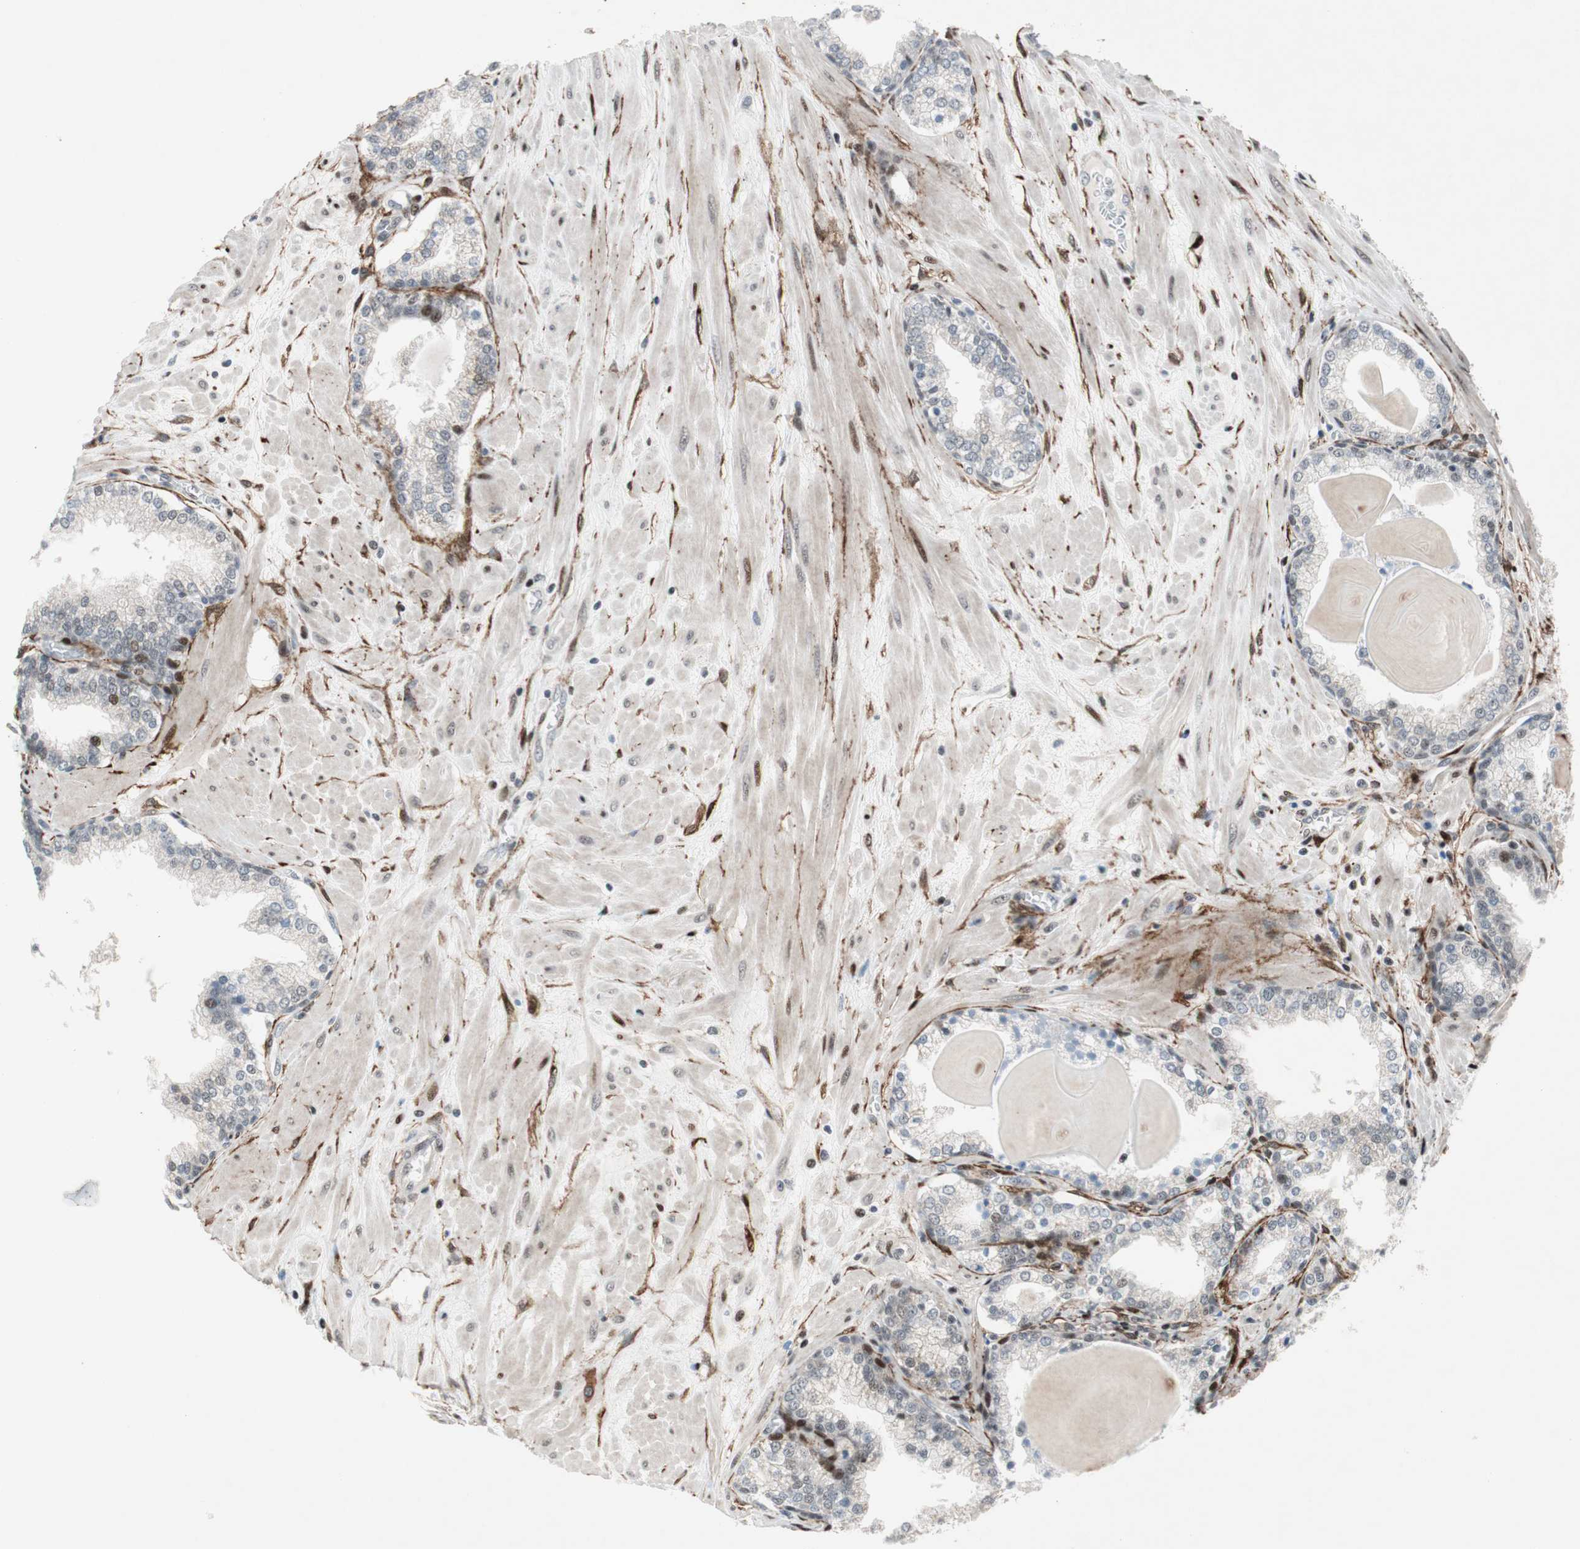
{"staining": {"intensity": "weak", "quantity": "25%-75%", "location": "cytoplasmic/membranous"}, "tissue": "prostate", "cell_type": "Glandular cells", "image_type": "normal", "snomed": [{"axis": "morphology", "description": "Normal tissue, NOS"}, {"axis": "topography", "description": "Prostate"}], "caption": "Prostate stained with DAB (3,3'-diaminobenzidine) IHC demonstrates low levels of weak cytoplasmic/membranous expression in approximately 25%-75% of glandular cells. (DAB (3,3'-diaminobenzidine) IHC, brown staining for protein, blue staining for nuclei).", "gene": "FBXO44", "patient": {"sex": "male", "age": 51}}